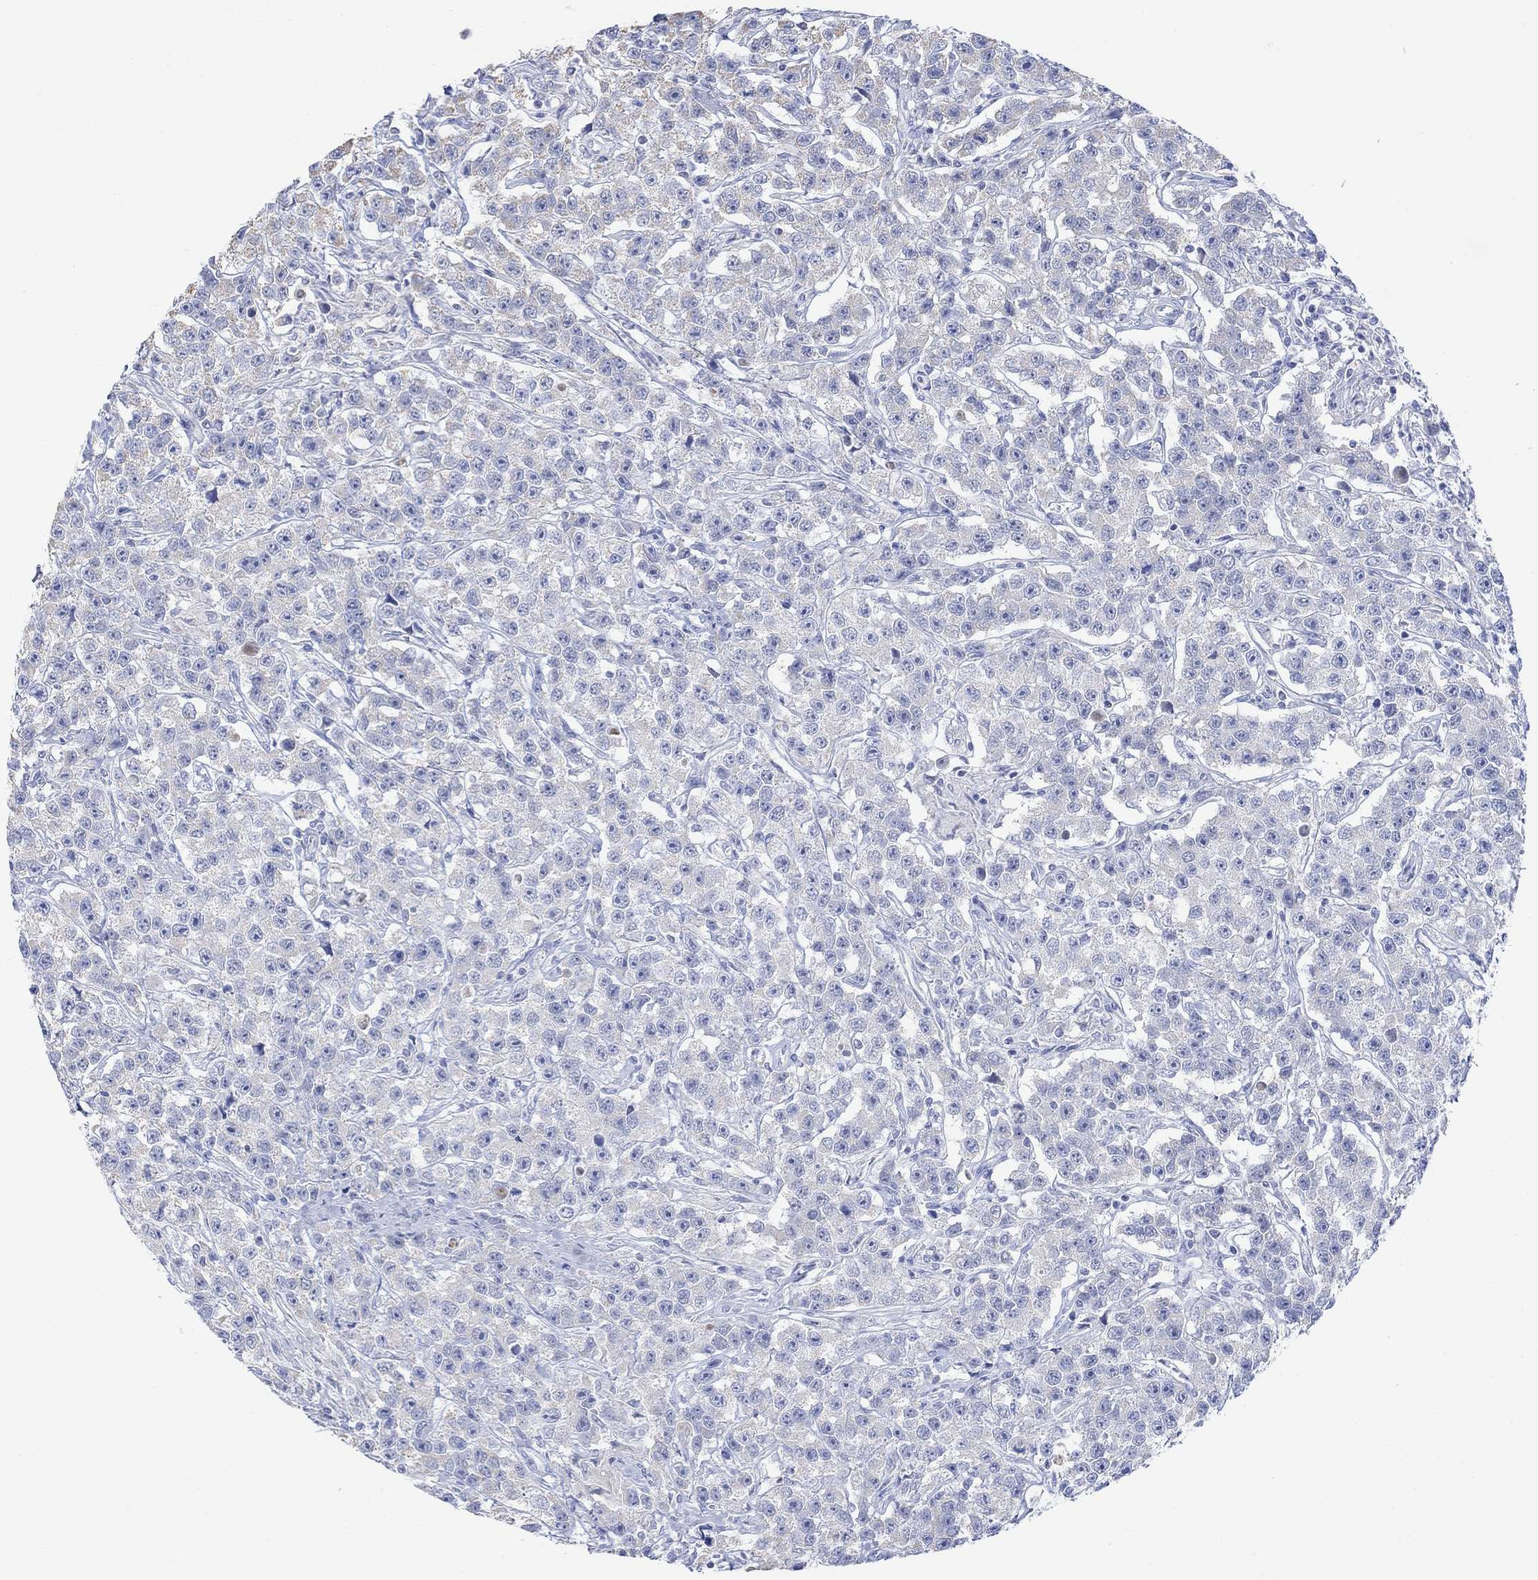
{"staining": {"intensity": "negative", "quantity": "none", "location": "none"}, "tissue": "testis cancer", "cell_type": "Tumor cells", "image_type": "cancer", "snomed": [{"axis": "morphology", "description": "Seminoma, NOS"}, {"axis": "topography", "description": "Testis"}], "caption": "A high-resolution micrograph shows immunohistochemistry (IHC) staining of seminoma (testis), which exhibits no significant positivity in tumor cells.", "gene": "SYT12", "patient": {"sex": "male", "age": 59}}